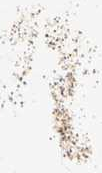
{"staining": {"intensity": "negative", "quantity": "none", "location": "none"}, "tissue": "oral mucosa", "cell_type": "Squamous epithelial cells", "image_type": "normal", "snomed": [{"axis": "morphology", "description": "Normal tissue, NOS"}, {"axis": "morphology", "description": "Squamous cell carcinoma, NOS"}, {"axis": "topography", "description": "Oral tissue"}, {"axis": "topography", "description": "Head-Neck"}], "caption": "Image shows no protein positivity in squamous epithelial cells of unremarkable oral mucosa.", "gene": "KRTAP24", "patient": {"sex": "male", "age": 69}}